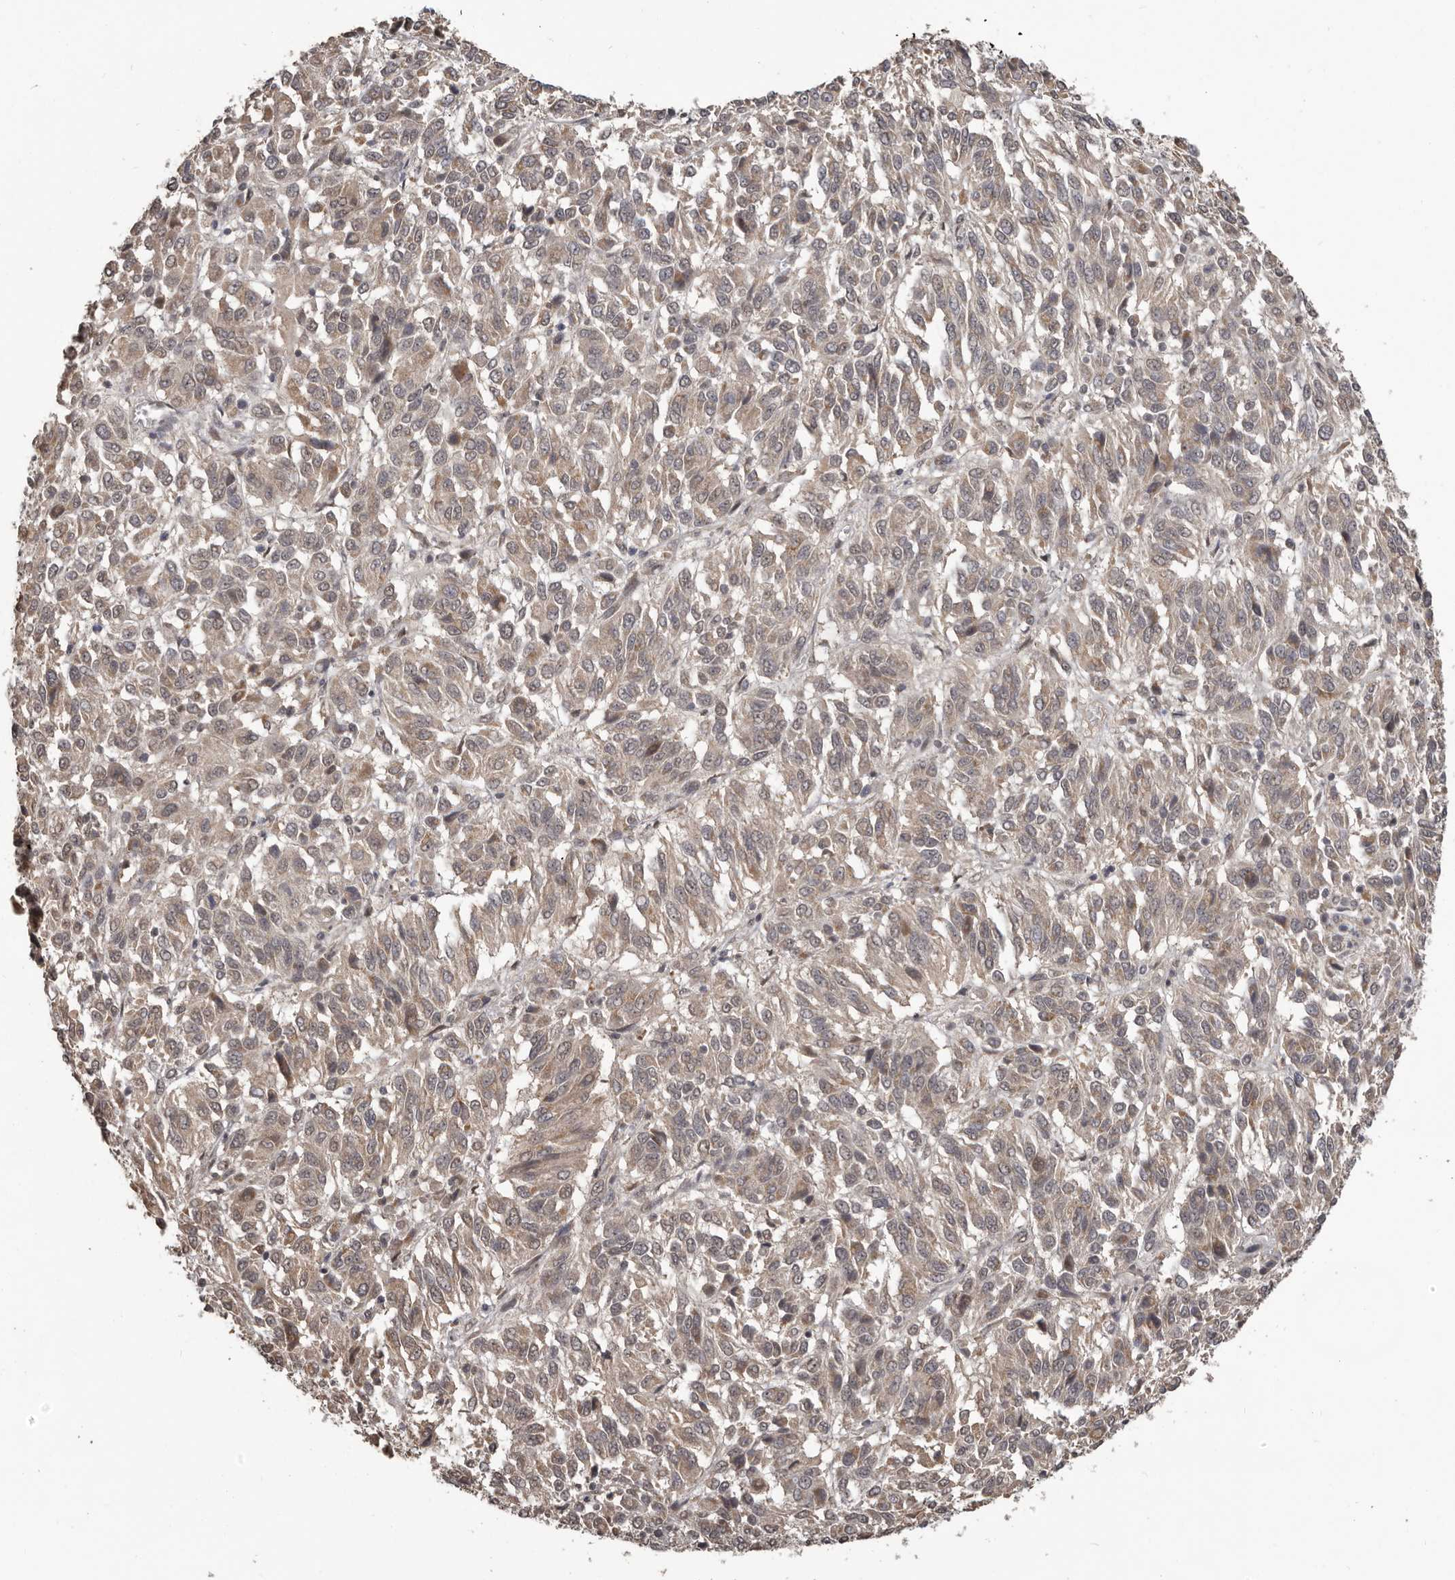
{"staining": {"intensity": "weak", "quantity": ">75%", "location": "cytoplasmic/membranous"}, "tissue": "melanoma", "cell_type": "Tumor cells", "image_type": "cancer", "snomed": [{"axis": "morphology", "description": "Malignant melanoma, Metastatic site"}, {"axis": "topography", "description": "Lung"}], "caption": "Malignant melanoma (metastatic site) was stained to show a protein in brown. There is low levels of weak cytoplasmic/membranous staining in approximately >75% of tumor cells.", "gene": "ZFP14", "patient": {"sex": "male", "age": 64}}